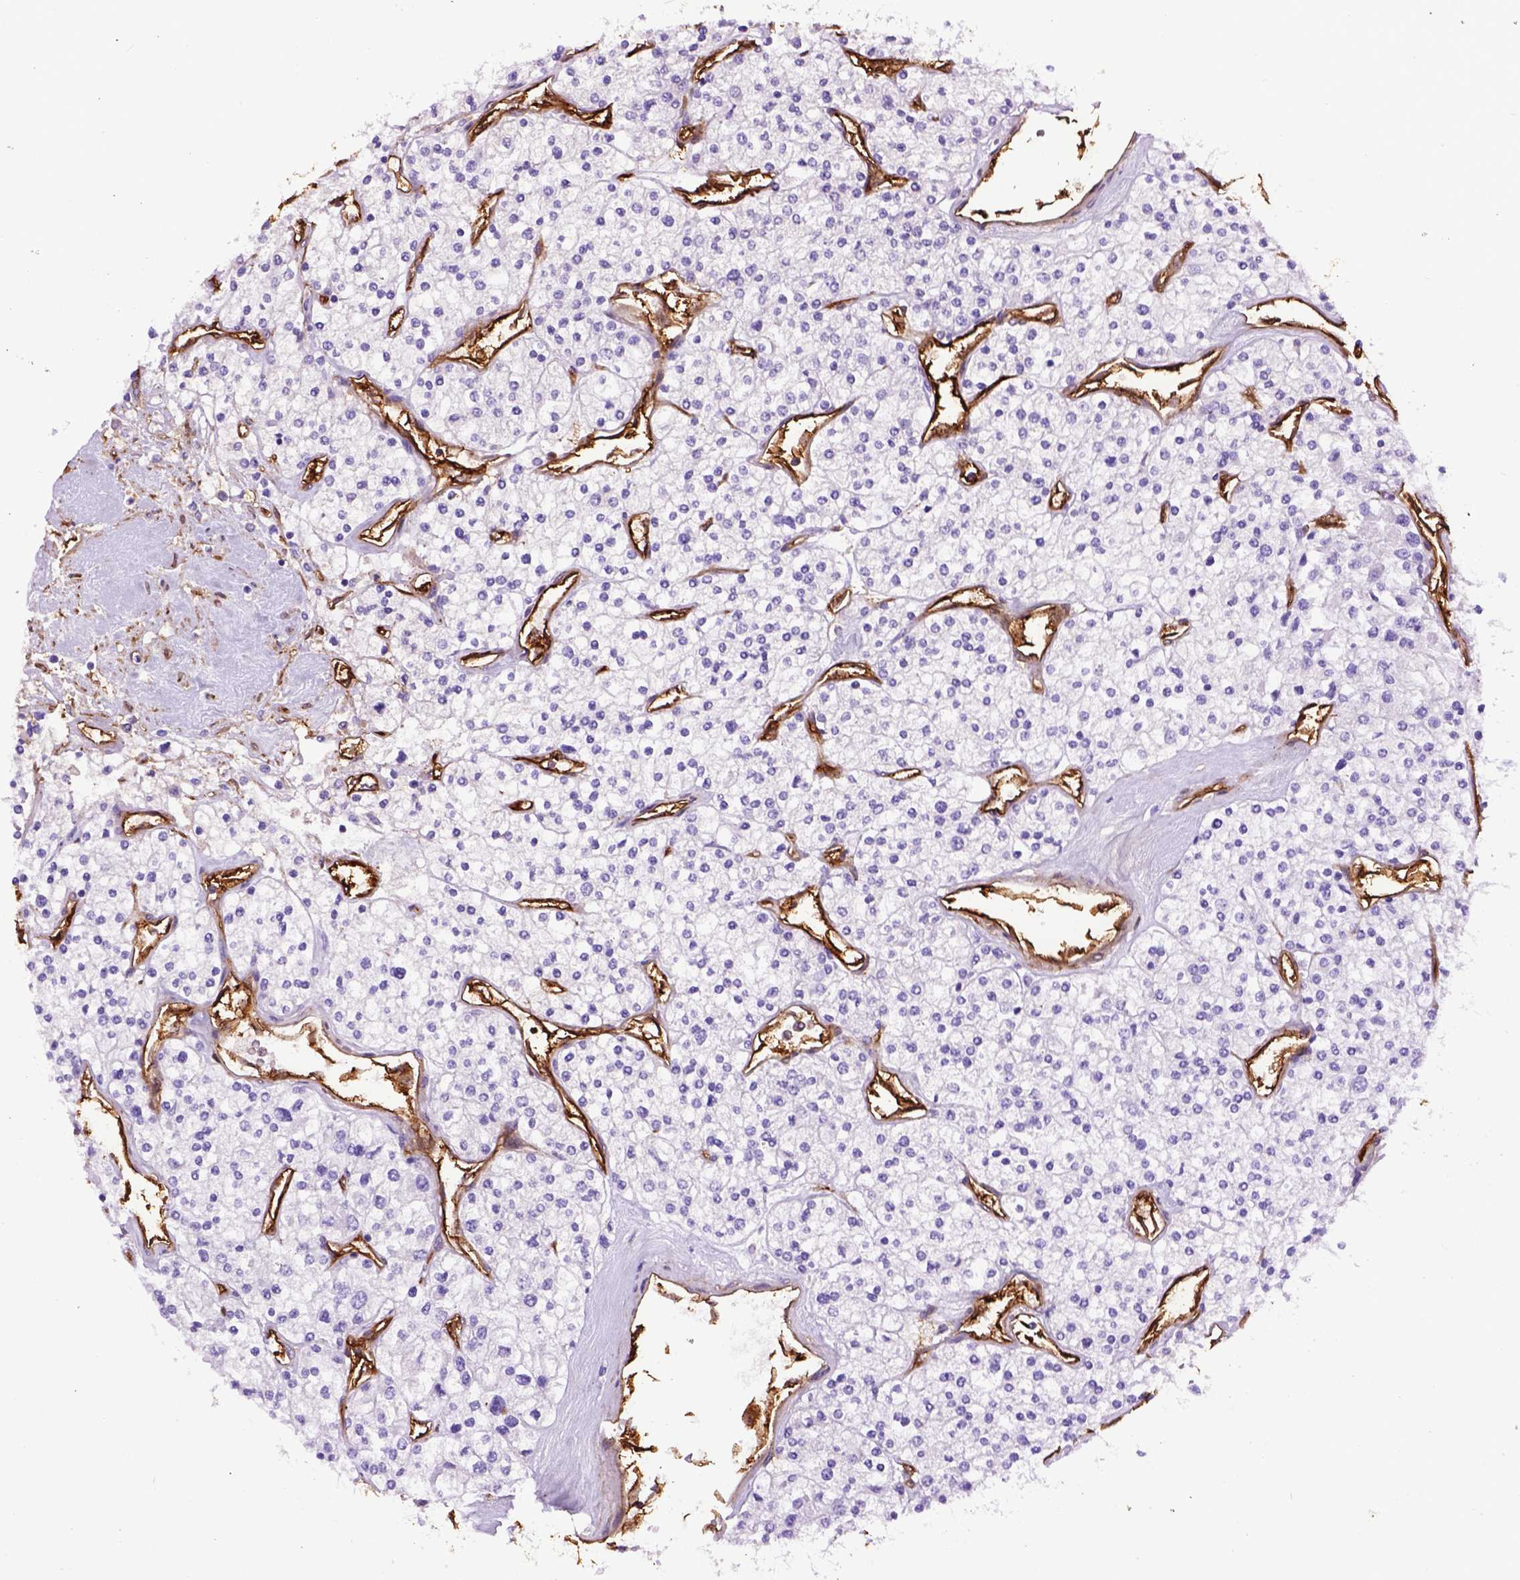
{"staining": {"intensity": "negative", "quantity": "none", "location": "none"}, "tissue": "renal cancer", "cell_type": "Tumor cells", "image_type": "cancer", "snomed": [{"axis": "morphology", "description": "Adenocarcinoma, NOS"}, {"axis": "topography", "description": "Kidney"}], "caption": "Immunohistochemical staining of renal cancer (adenocarcinoma) exhibits no significant positivity in tumor cells. The staining is performed using DAB brown chromogen with nuclei counter-stained in using hematoxylin.", "gene": "ENG", "patient": {"sex": "male", "age": 80}}